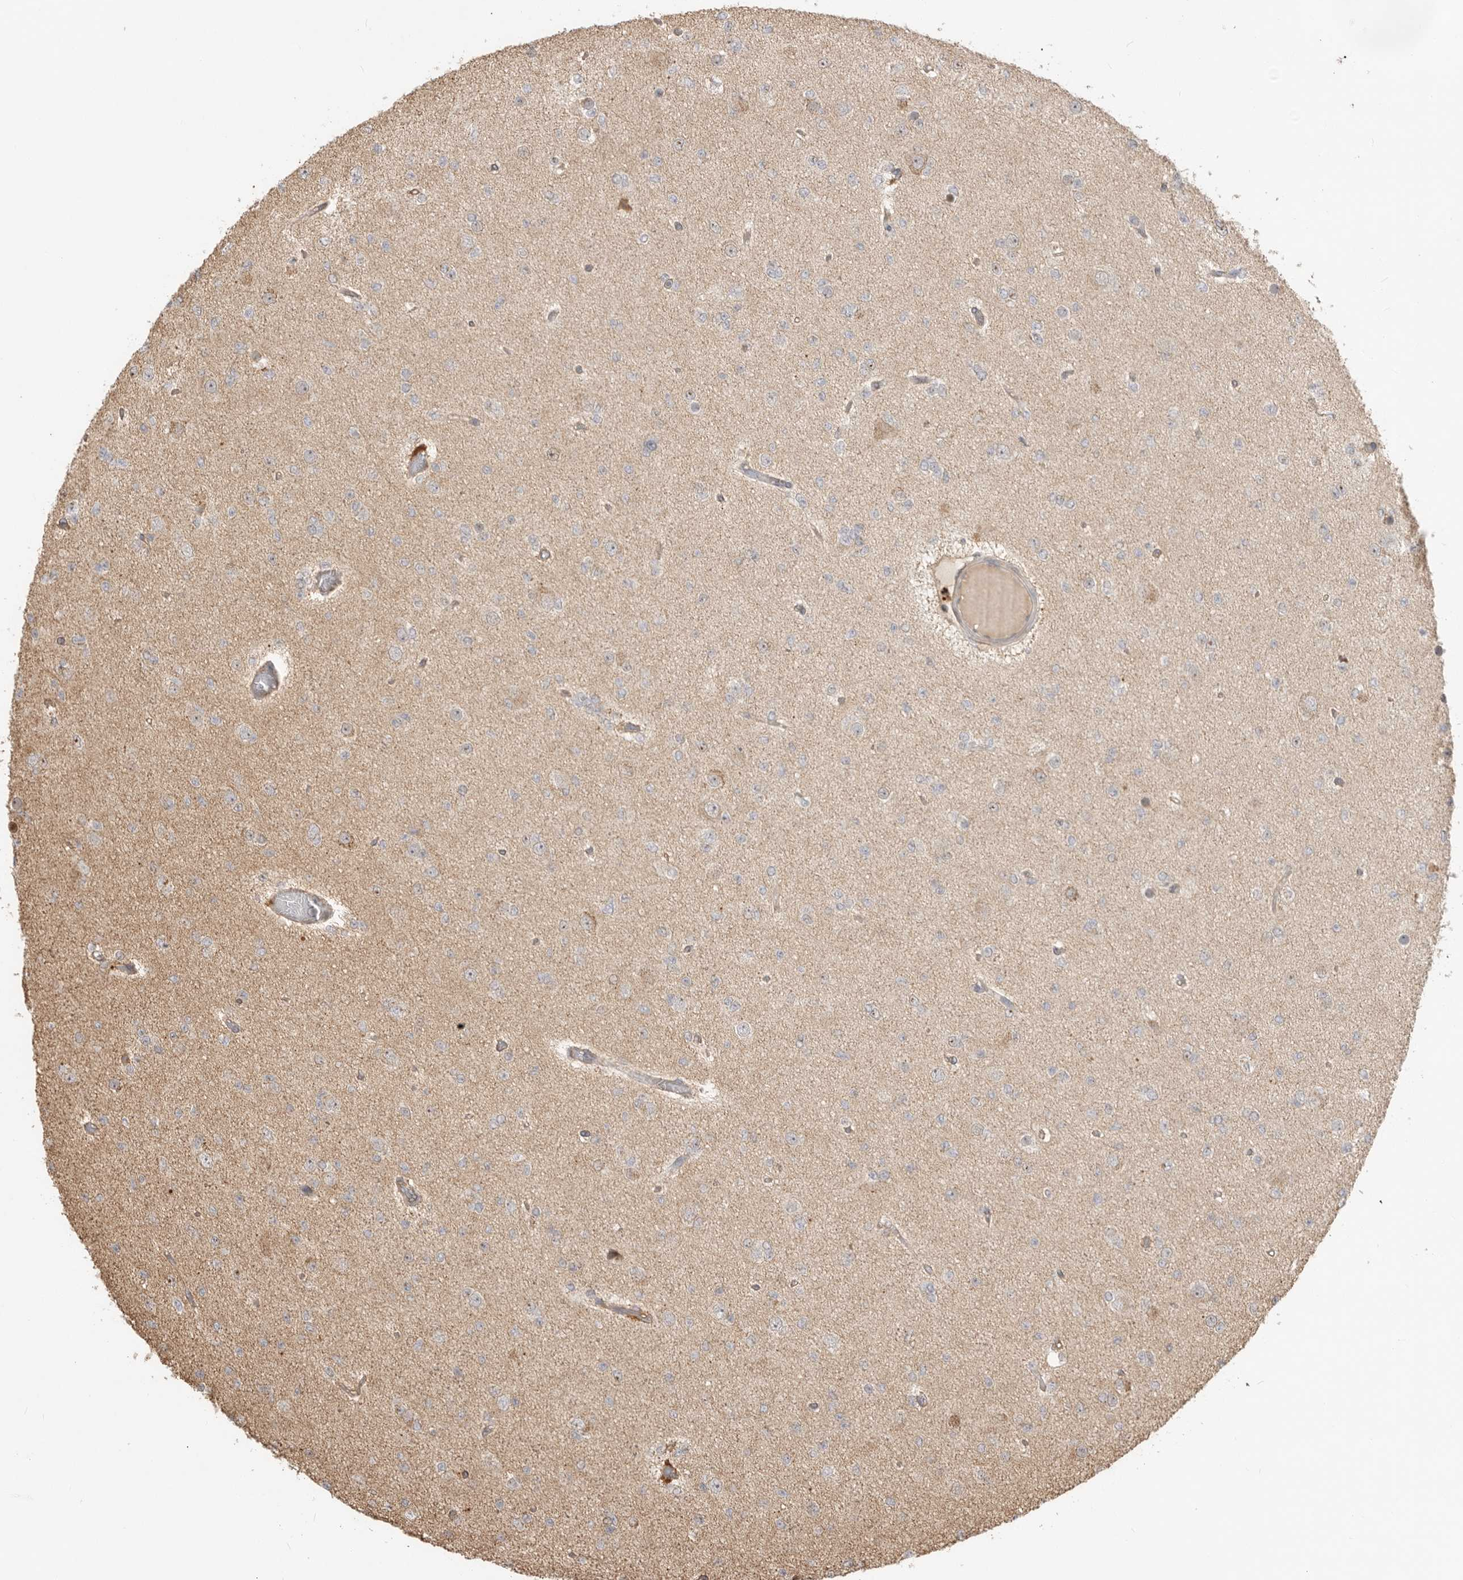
{"staining": {"intensity": "negative", "quantity": "none", "location": "none"}, "tissue": "glioma", "cell_type": "Tumor cells", "image_type": "cancer", "snomed": [{"axis": "morphology", "description": "Glioma, malignant, Low grade"}, {"axis": "topography", "description": "Brain"}], "caption": "Immunohistochemistry histopathology image of human malignant low-grade glioma stained for a protein (brown), which reveals no staining in tumor cells.", "gene": "DPH7", "patient": {"sex": "female", "age": 22}}